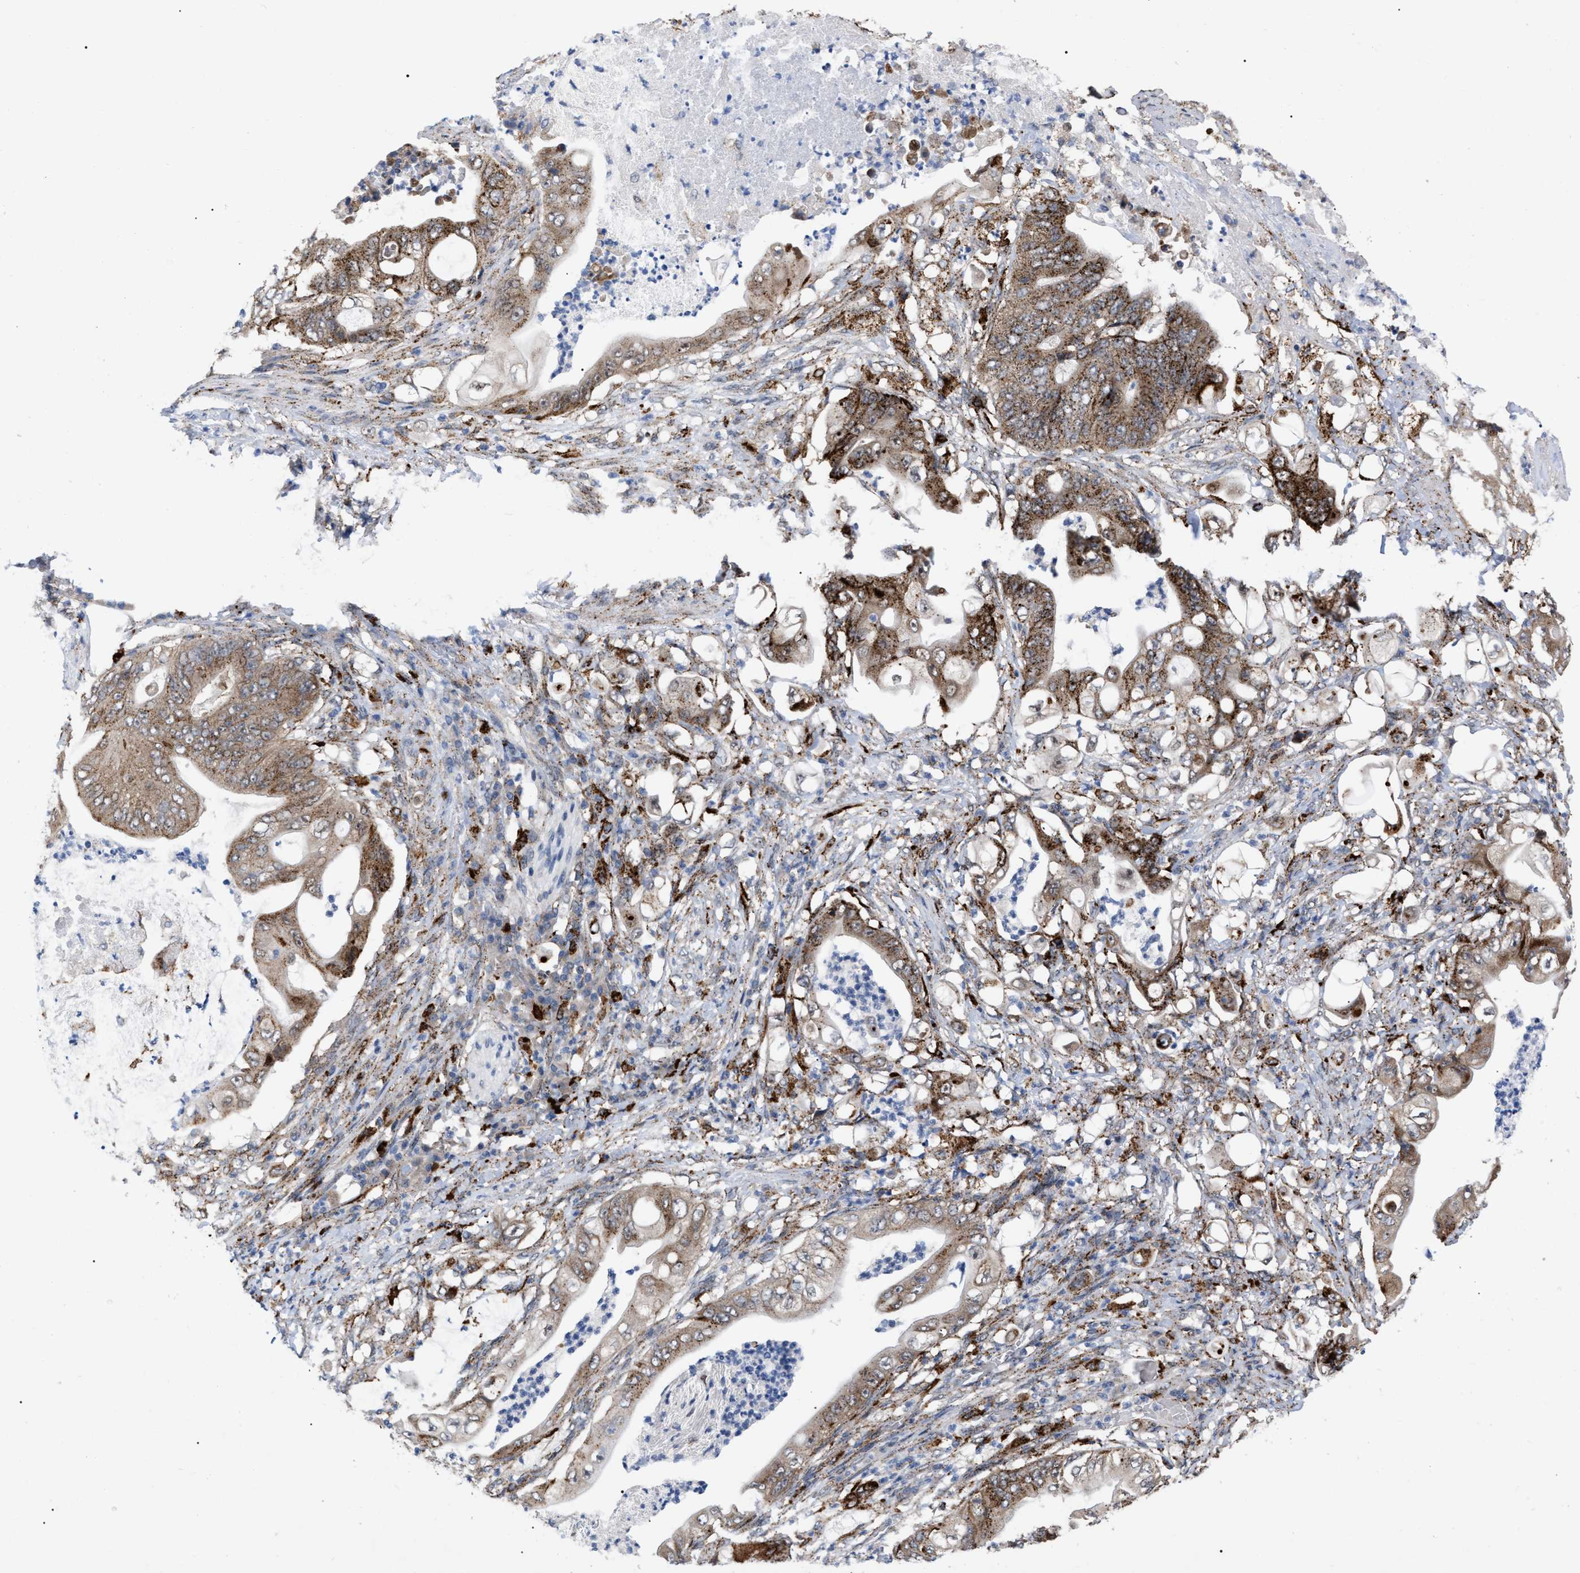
{"staining": {"intensity": "moderate", "quantity": ">75%", "location": "cytoplasmic/membranous"}, "tissue": "stomach cancer", "cell_type": "Tumor cells", "image_type": "cancer", "snomed": [{"axis": "morphology", "description": "Adenocarcinoma, NOS"}, {"axis": "topography", "description": "Stomach"}], "caption": "This histopathology image demonstrates immunohistochemistry staining of stomach adenocarcinoma, with medium moderate cytoplasmic/membranous positivity in approximately >75% of tumor cells.", "gene": "UPF1", "patient": {"sex": "female", "age": 73}}